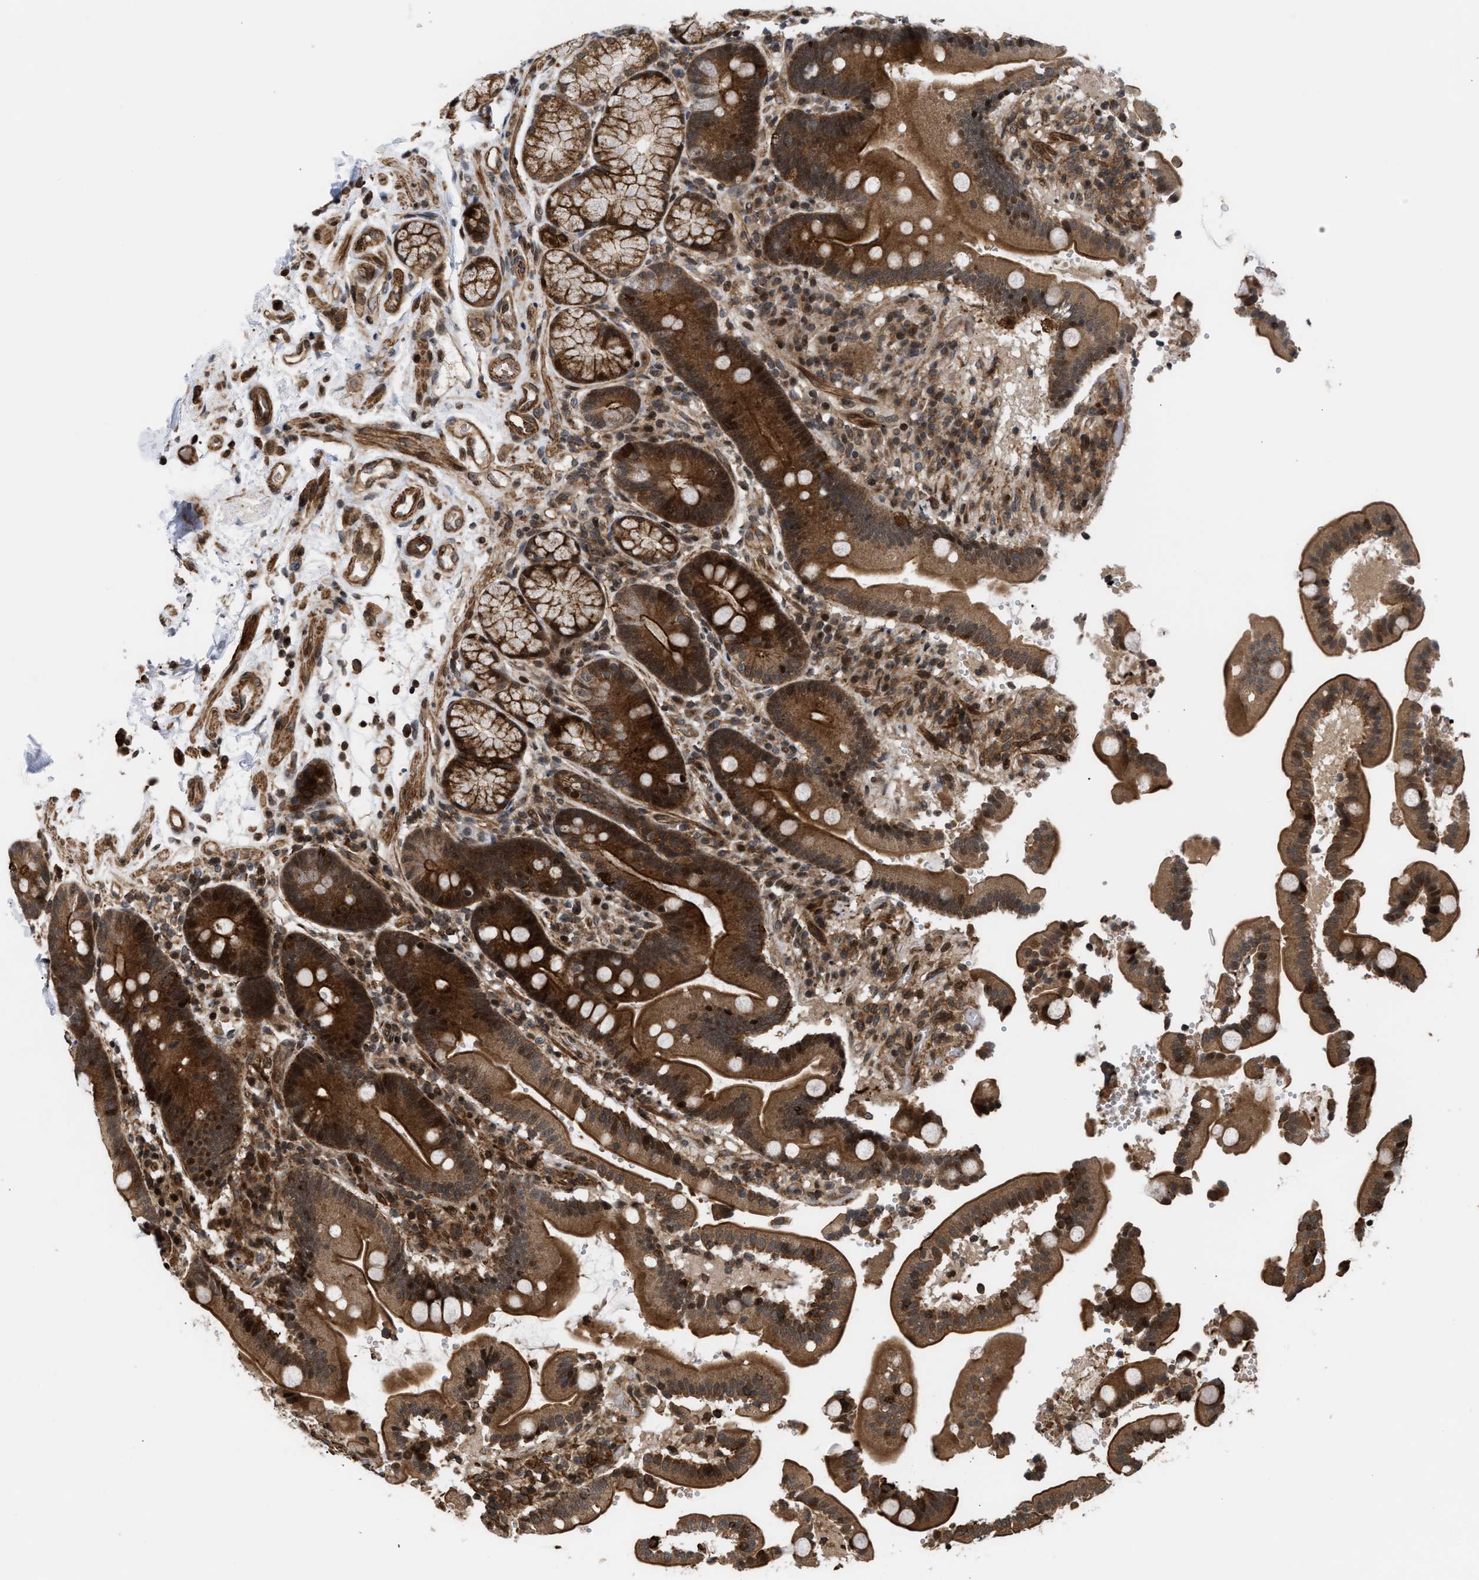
{"staining": {"intensity": "strong", "quantity": ">75%", "location": "cytoplasmic/membranous,nuclear"}, "tissue": "duodenum", "cell_type": "Glandular cells", "image_type": "normal", "snomed": [{"axis": "morphology", "description": "Normal tissue, NOS"}, {"axis": "topography", "description": "Small intestine, NOS"}], "caption": "This histopathology image reveals benign duodenum stained with immunohistochemistry to label a protein in brown. The cytoplasmic/membranous,nuclear of glandular cells show strong positivity for the protein. Nuclei are counter-stained blue.", "gene": "STAU2", "patient": {"sex": "female", "age": 71}}